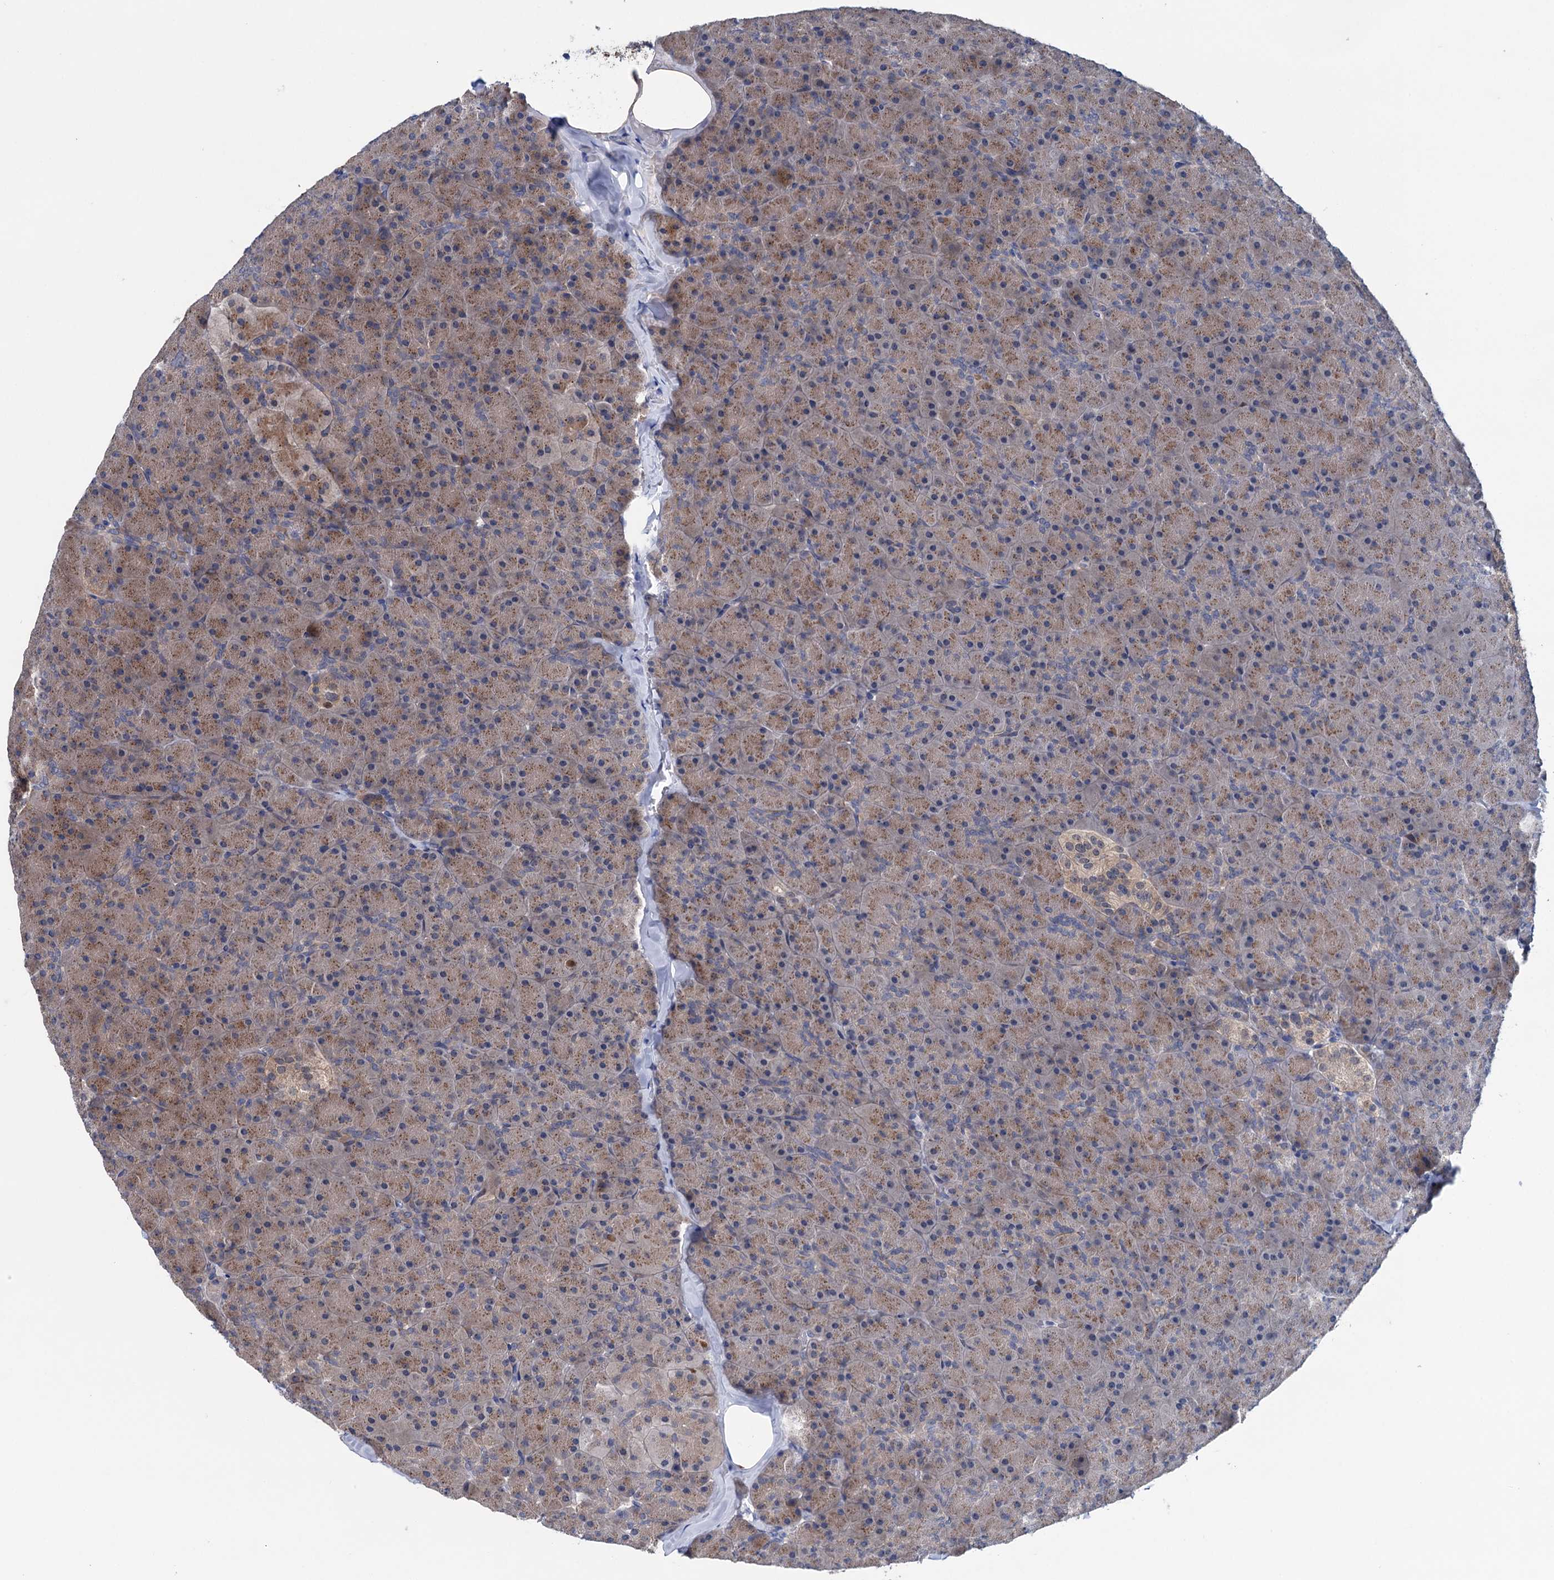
{"staining": {"intensity": "moderate", "quantity": ">75%", "location": "cytoplasmic/membranous"}, "tissue": "pancreas", "cell_type": "Exocrine glandular cells", "image_type": "normal", "snomed": [{"axis": "morphology", "description": "Normal tissue, NOS"}, {"axis": "topography", "description": "Pancreas"}], "caption": "IHC of normal human pancreas shows medium levels of moderate cytoplasmic/membranous positivity in approximately >75% of exocrine glandular cells.", "gene": "EYA4", "patient": {"sex": "male", "age": 36}}